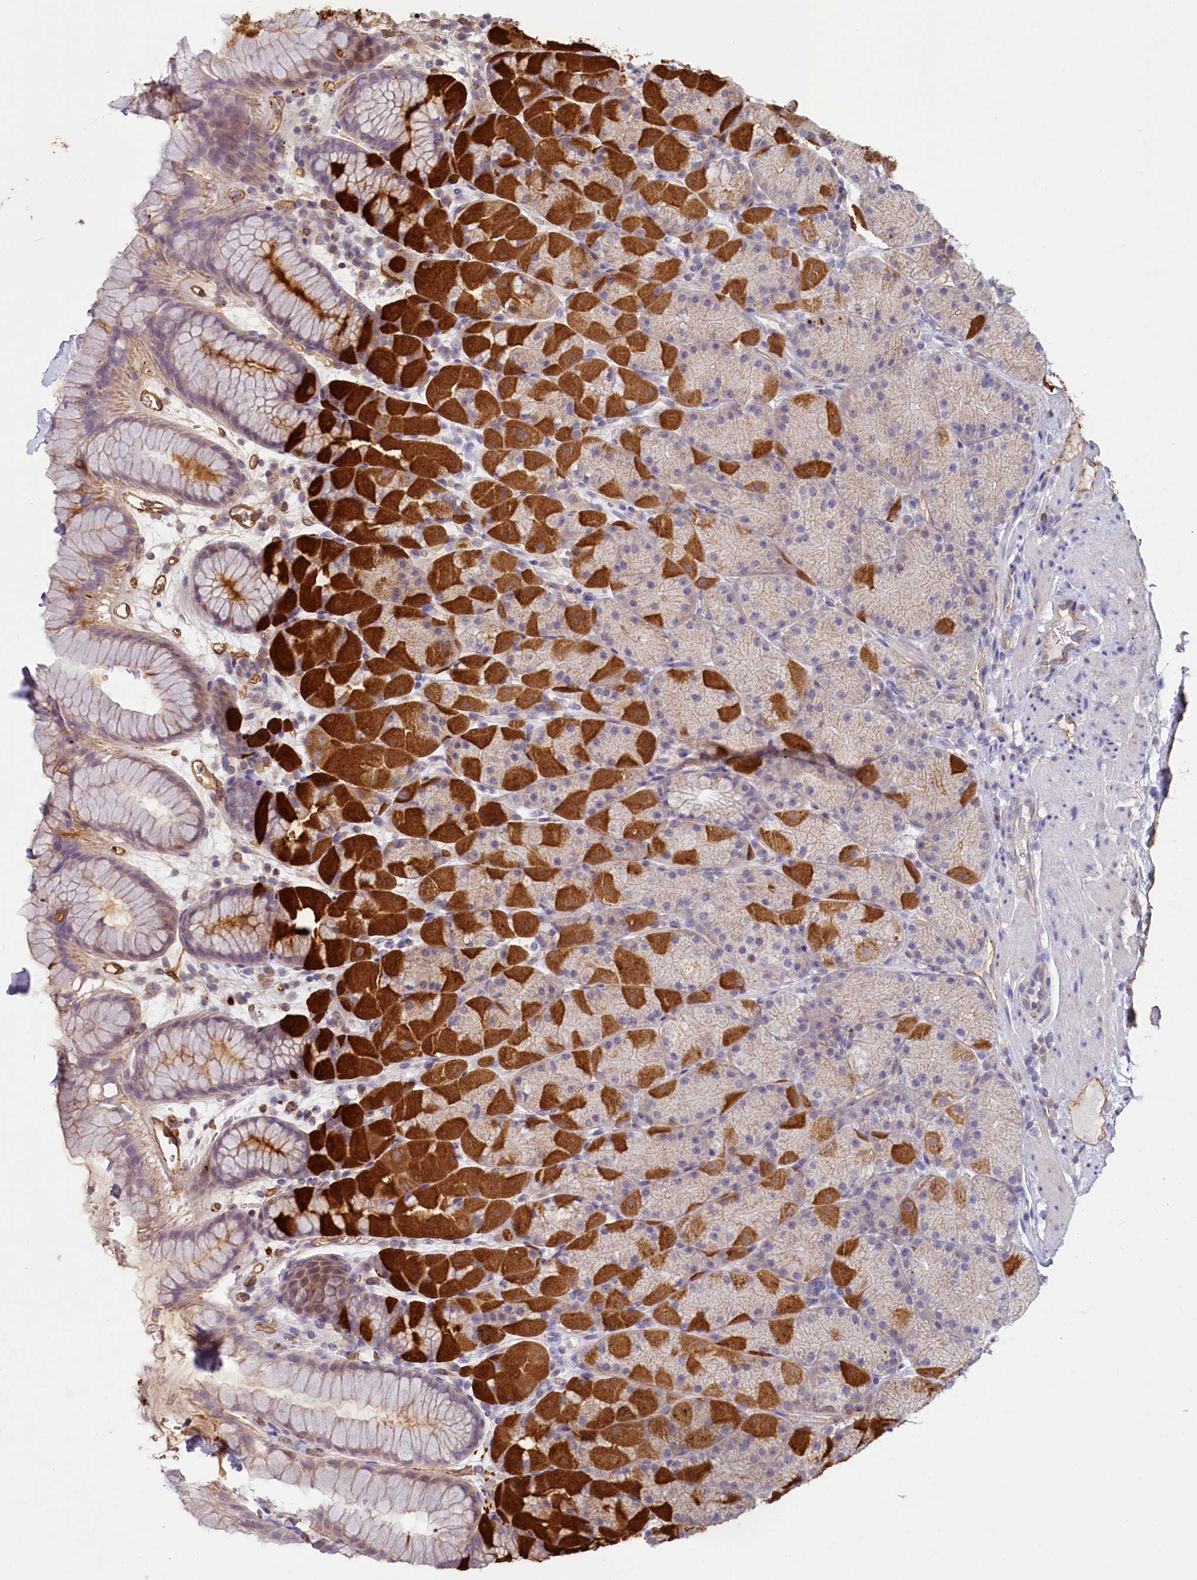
{"staining": {"intensity": "strong", "quantity": "<25%", "location": "cytoplasmic/membranous"}, "tissue": "stomach", "cell_type": "Glandular cells", "image_type": "normal", "snomed": [{"axis": "morphology", "description": "Normal tissue, NOS"}, {"axis": "topography", "description": "Stomach, upper"}, {"axis": "topography", "description": "Stomach, lower"}], "caption": "Glandular cells exhibit medium levels of strong cytoplasmic/membranous expression in approximately <25% of cells in benign stomach. The protein of interest is shown in brown color, while the nuclei are stained blue.", "gene": "LMOD3", "patient": {"sex": "male", "age": 67}}